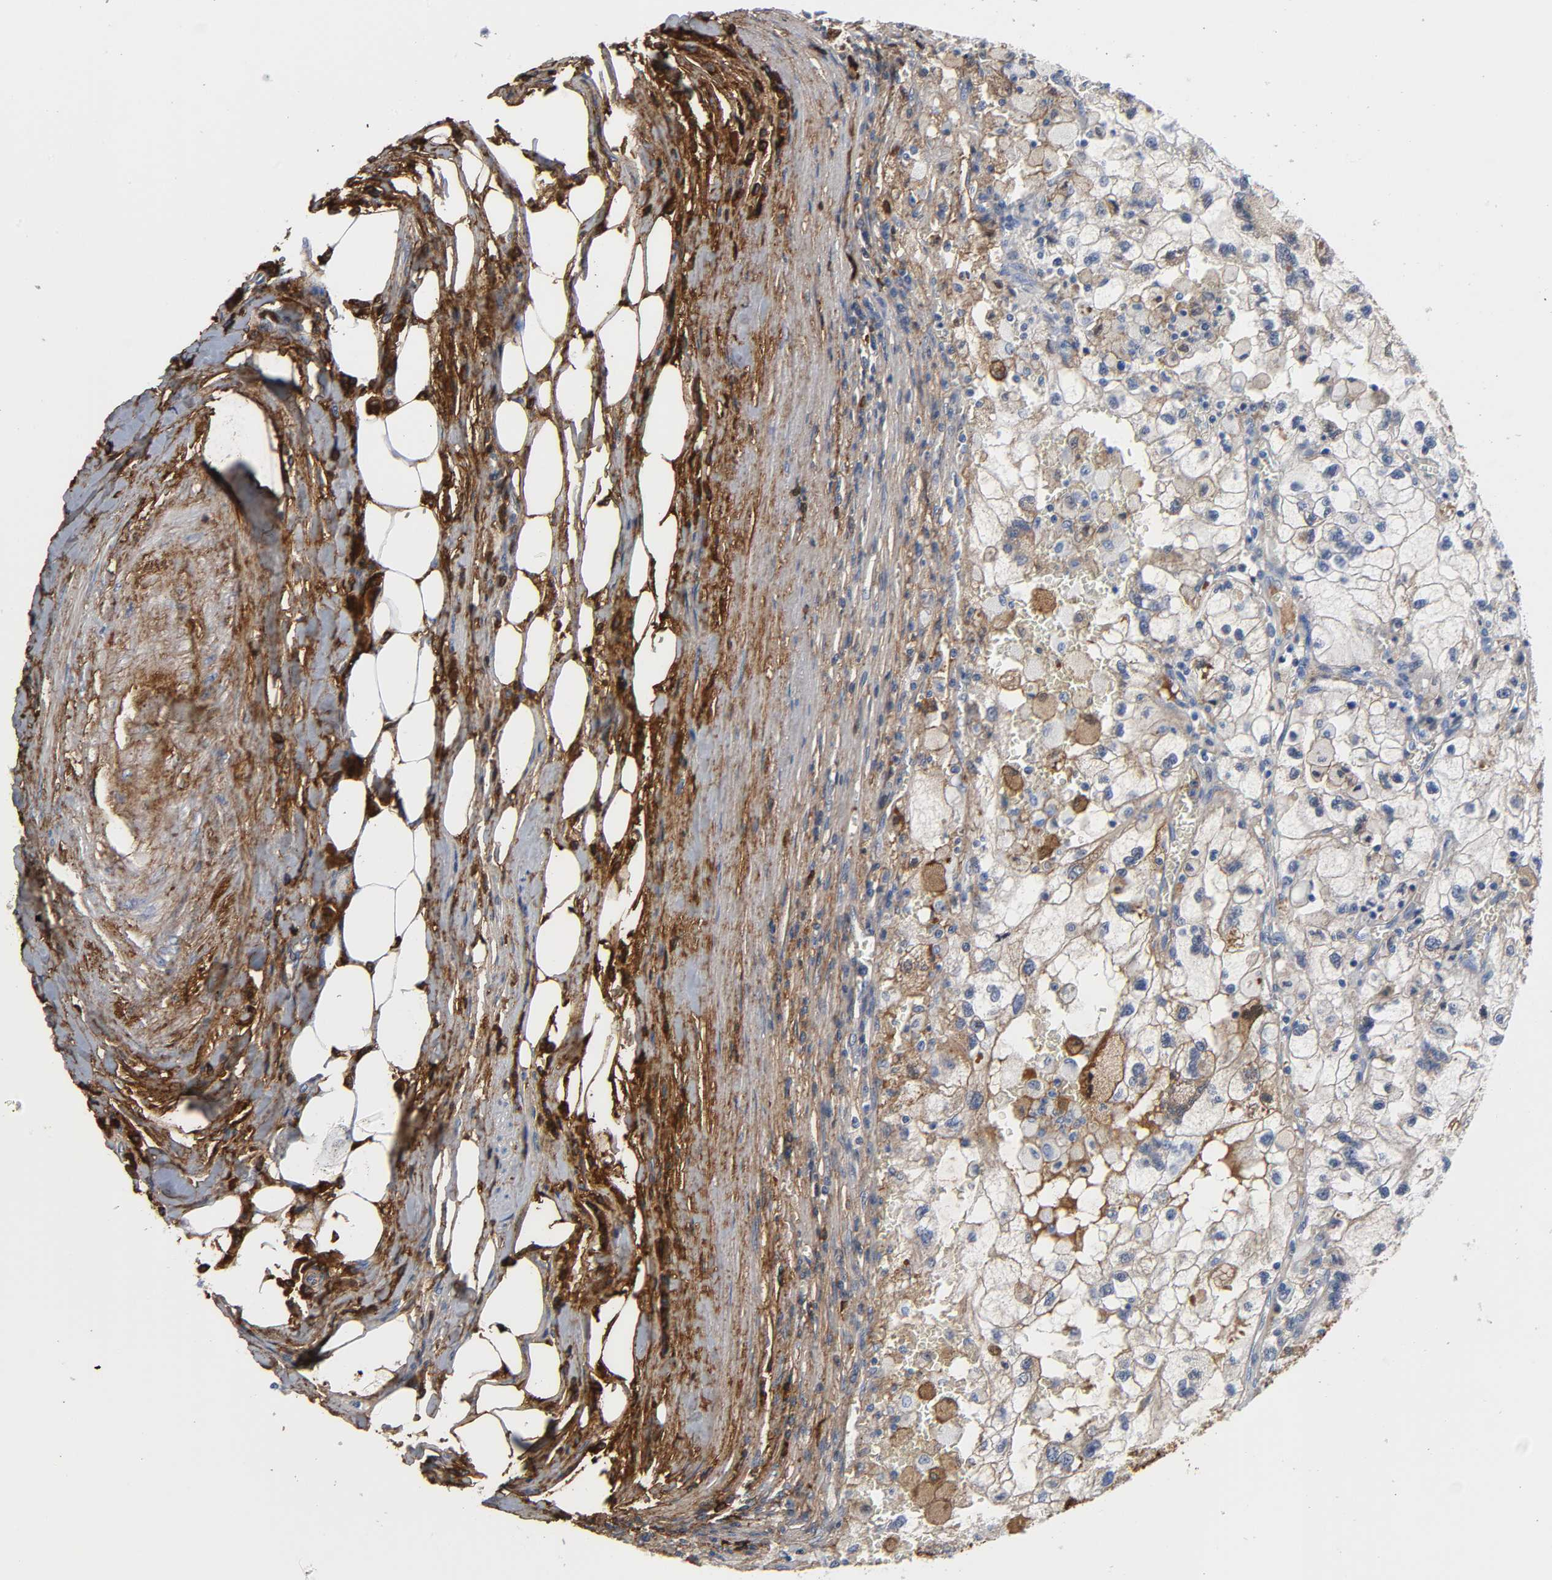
{"staining": {"intensity": "negative", "quantity": "none", "location": "none"}, "tissue": "renal cancer", "cell_type": "Tumor cells", "image_type": "cancer", "snomed": [{"axis": "morphology", "description": "Normal tissue, NOS"}, {"axis": "morphology", "description": "Adenocarcinoma, NOS"}, {"axis": "topography", "description": "Kidney"}], "caption": "The histopathology image shows no staining of tumor cells in renal cancer (adenocarcinoma).", "gene": "FBLN1", "patient": {"sex": "male", "age": 71}}